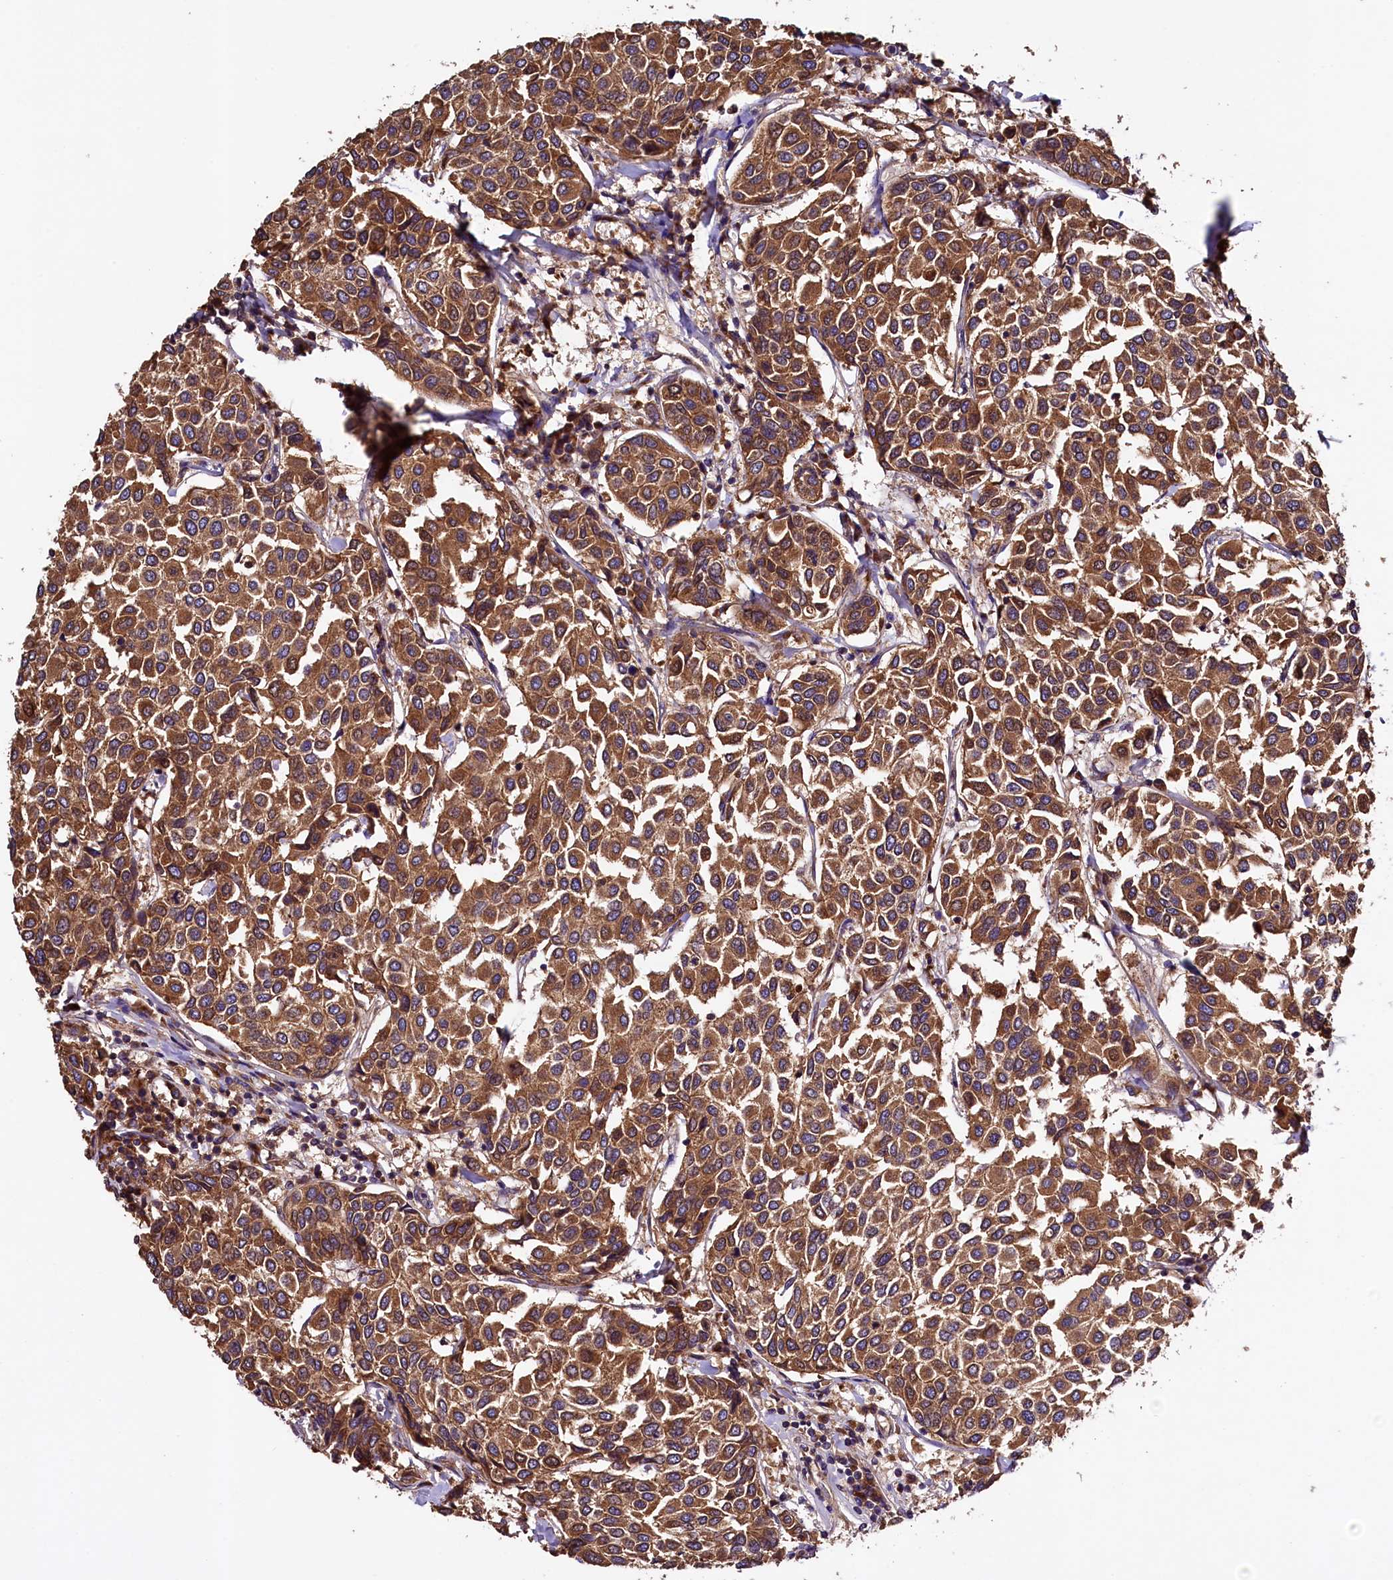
{"staining": {"intensity": "strong", "quantity": ">75%", "location": "cytoplasmic/membranous"}, "tissue": "breast cancer", "cell_type": "Tumor cells", "image_type": "cancer", "snomed": [{"axis": "morphology", "description": "Duct carcinoma"}, {"axis": "topography", "description": "Breast"}], "caption": "Protein positivity by IHC reveals strong cytoplasmic/membranous staining in approximately >75% of tumor cells in breast cancer.", "gene": "KLC2", "patient": {"sex": "female", "age": 55}}